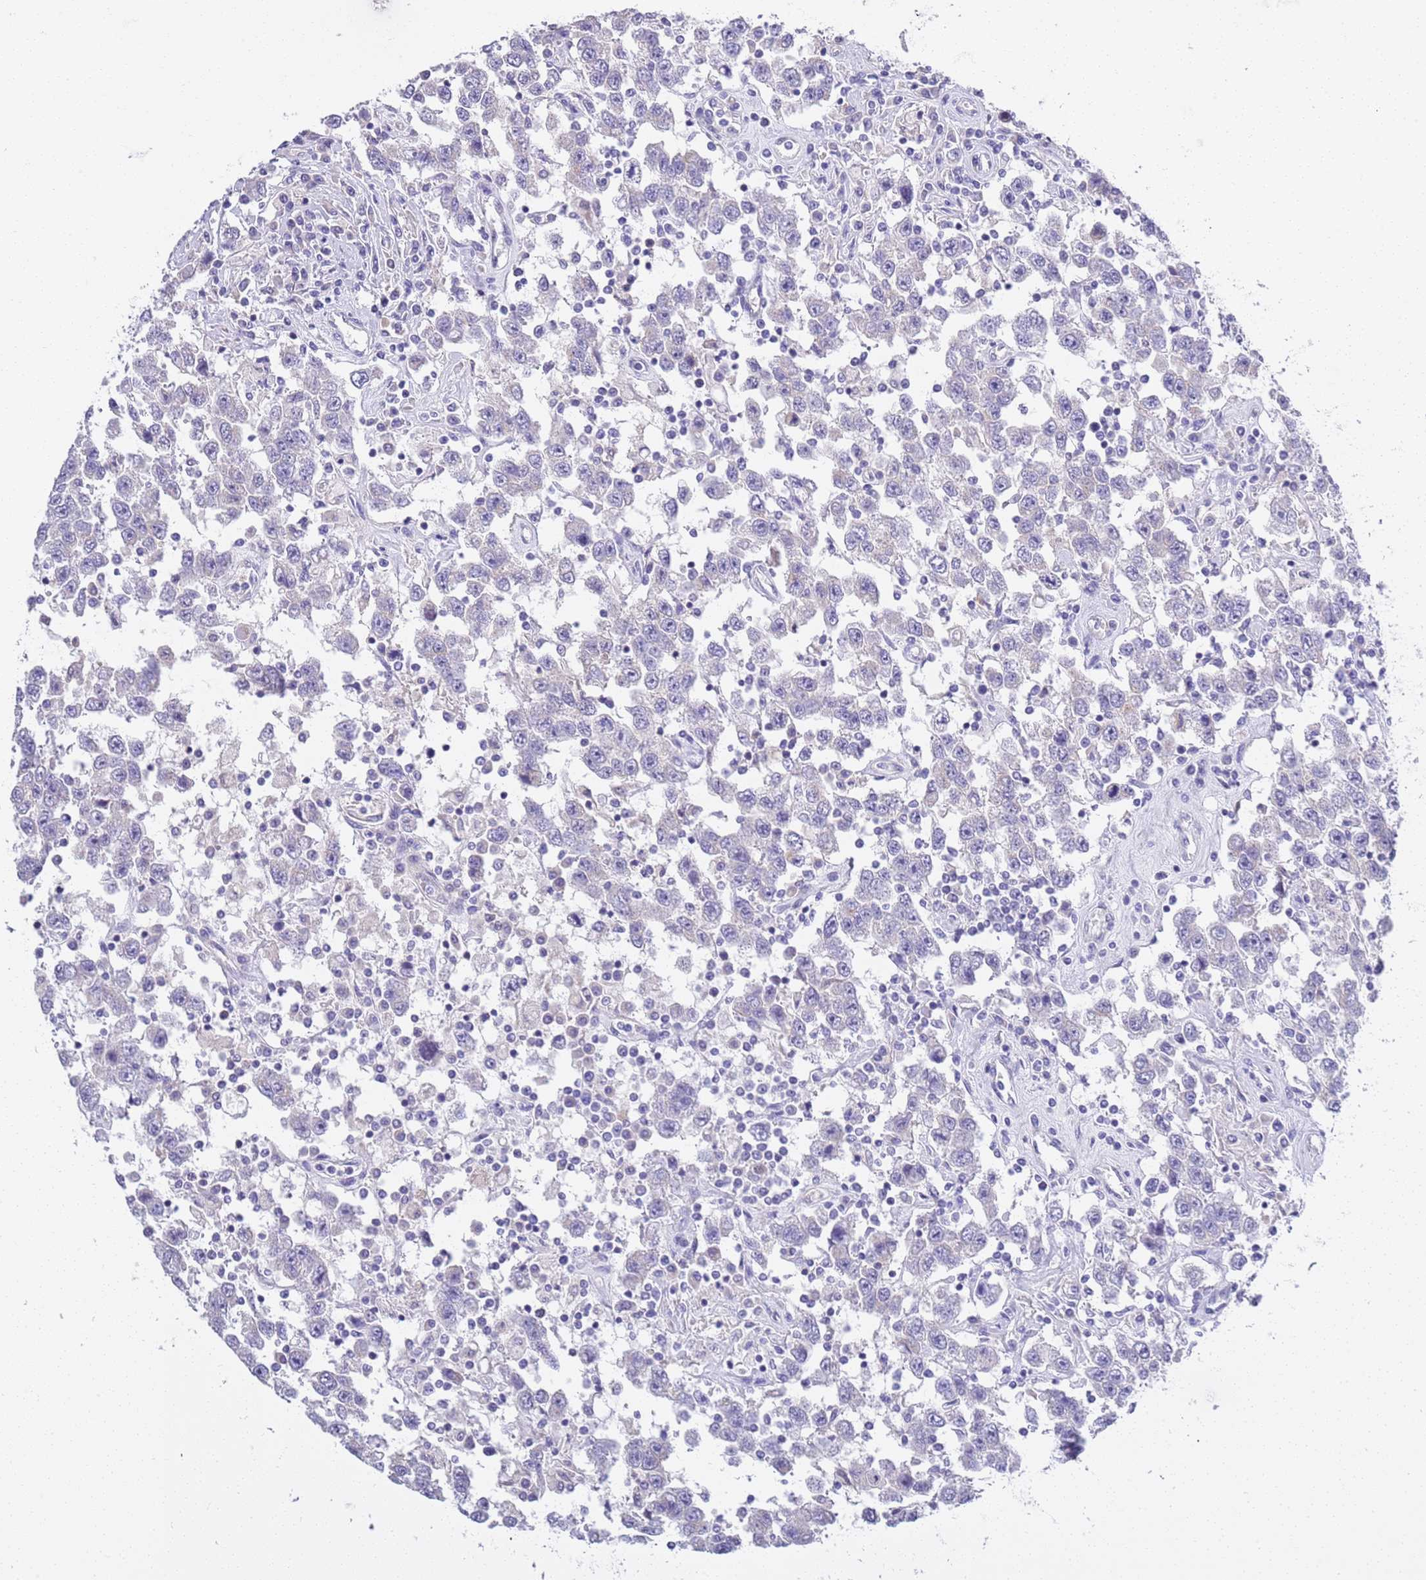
{"staining": {"intensity": "negative", "quantity": "none", "location": "none"}, "tissue": "testis cancer", "cell_type": "Tumor cells", "image_type": "cancer", "snomed": [{"axis": "morphology", "description": "Seminoma, NOS"}, {"axis": "topography", "description": "Testis"}], "caption": "This is a image of immunohistochemistry (IHC) staining of testis seminoma, which shows no staining in tumor cells.", "gene": "BRMS1L", "patient": {"sex": "male", "age": 41}}